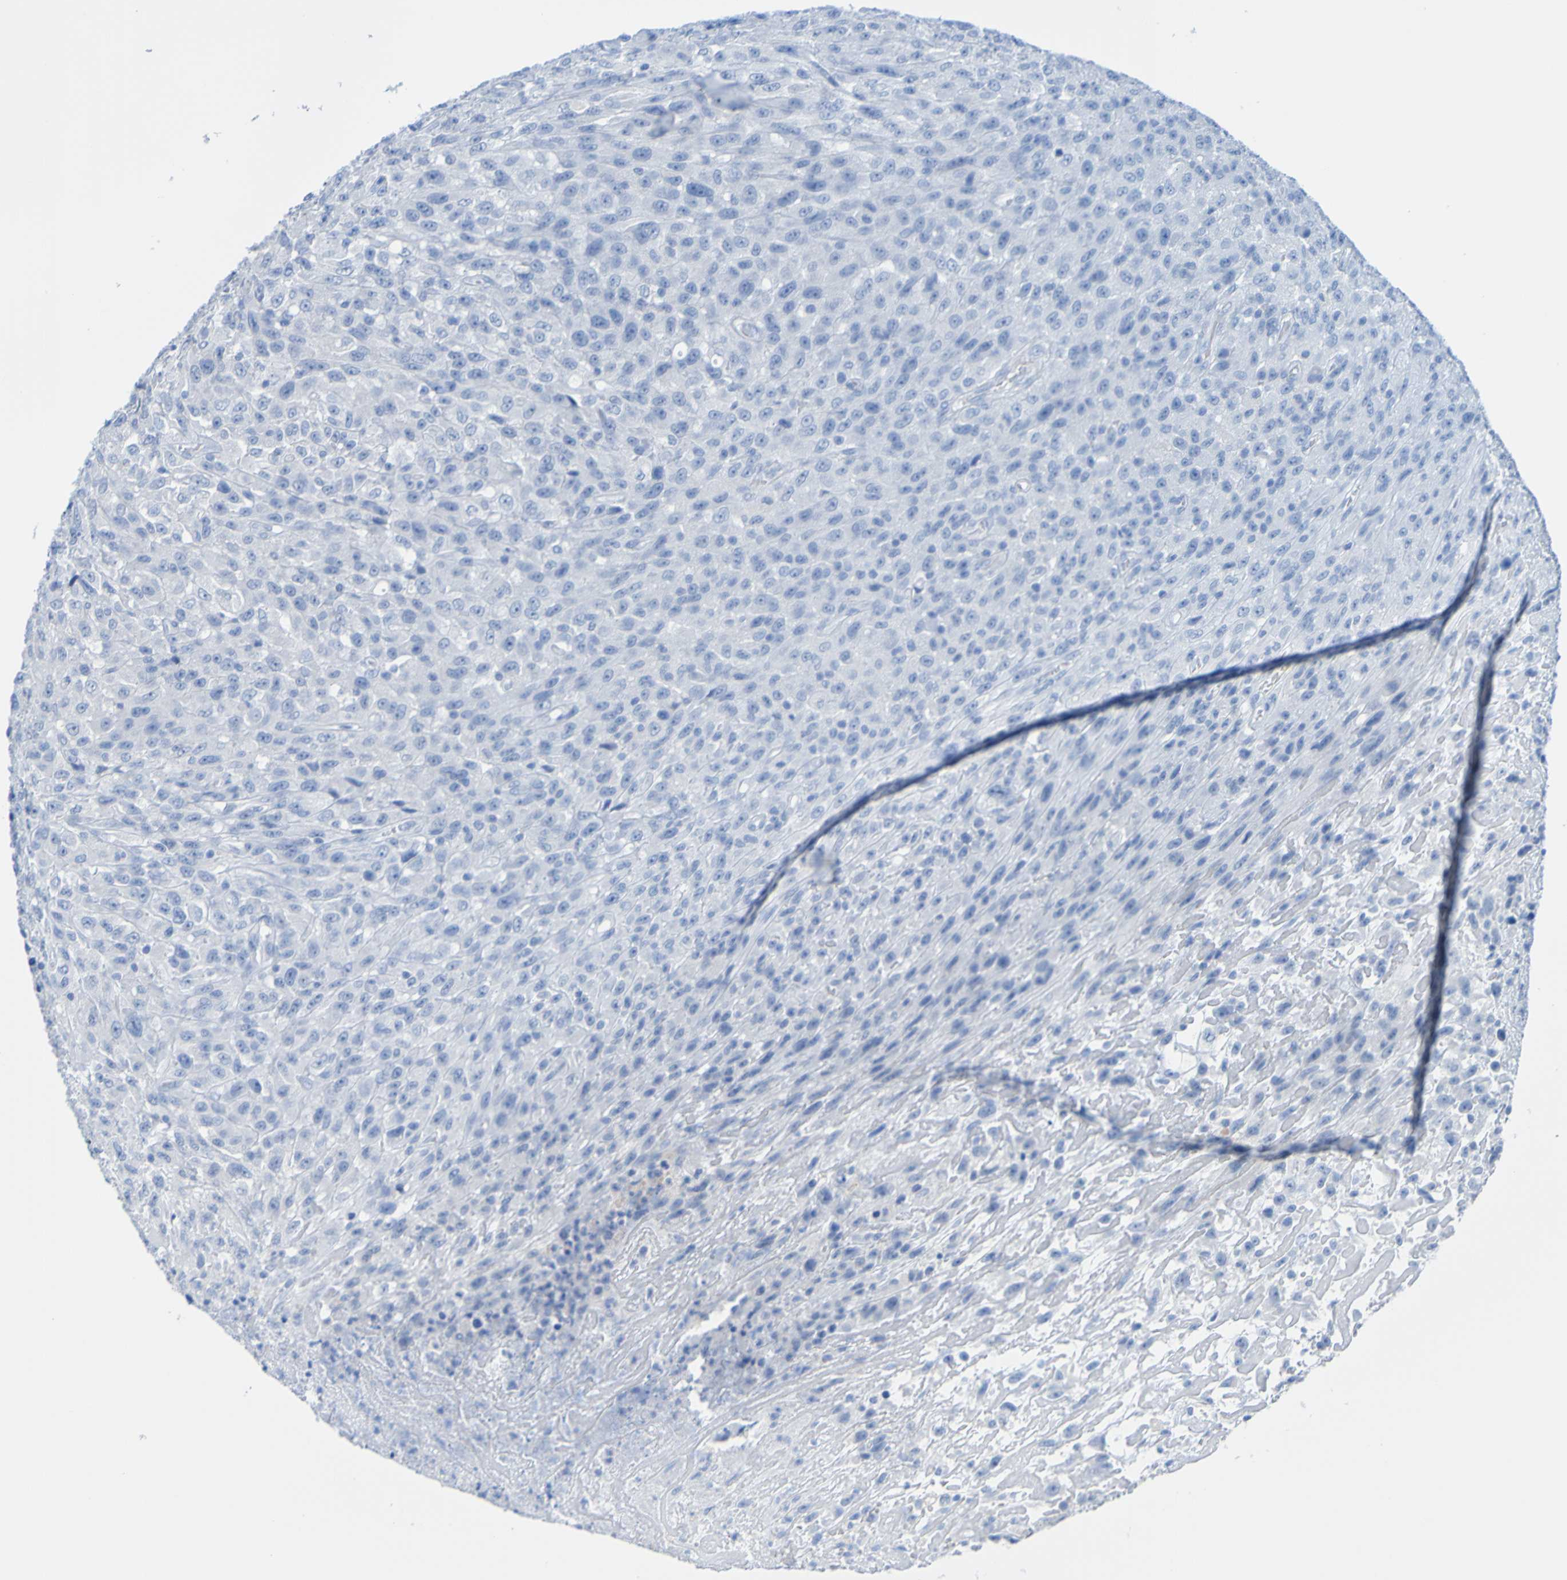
{"staining": {"intensity": "negative", "quantity": "none", "location": "none"}, "tissue": "urothelial cancer", "cell_type": "Tumor cells", "image_type": "cancer", "snomed": [{"axis": "morphology", "description": "Urothelial carcinoma, High grade"}, {"axis": "topography", "description": "Urinary bladder"}], "caption": "Photomicrograph shows no protein expression in tumor cells of high-grade urothelial carcinoma tissue. Nuclei are stained in blue.", "gene": "ACMSD", "patient": {"sex": "male", "age": 66}}